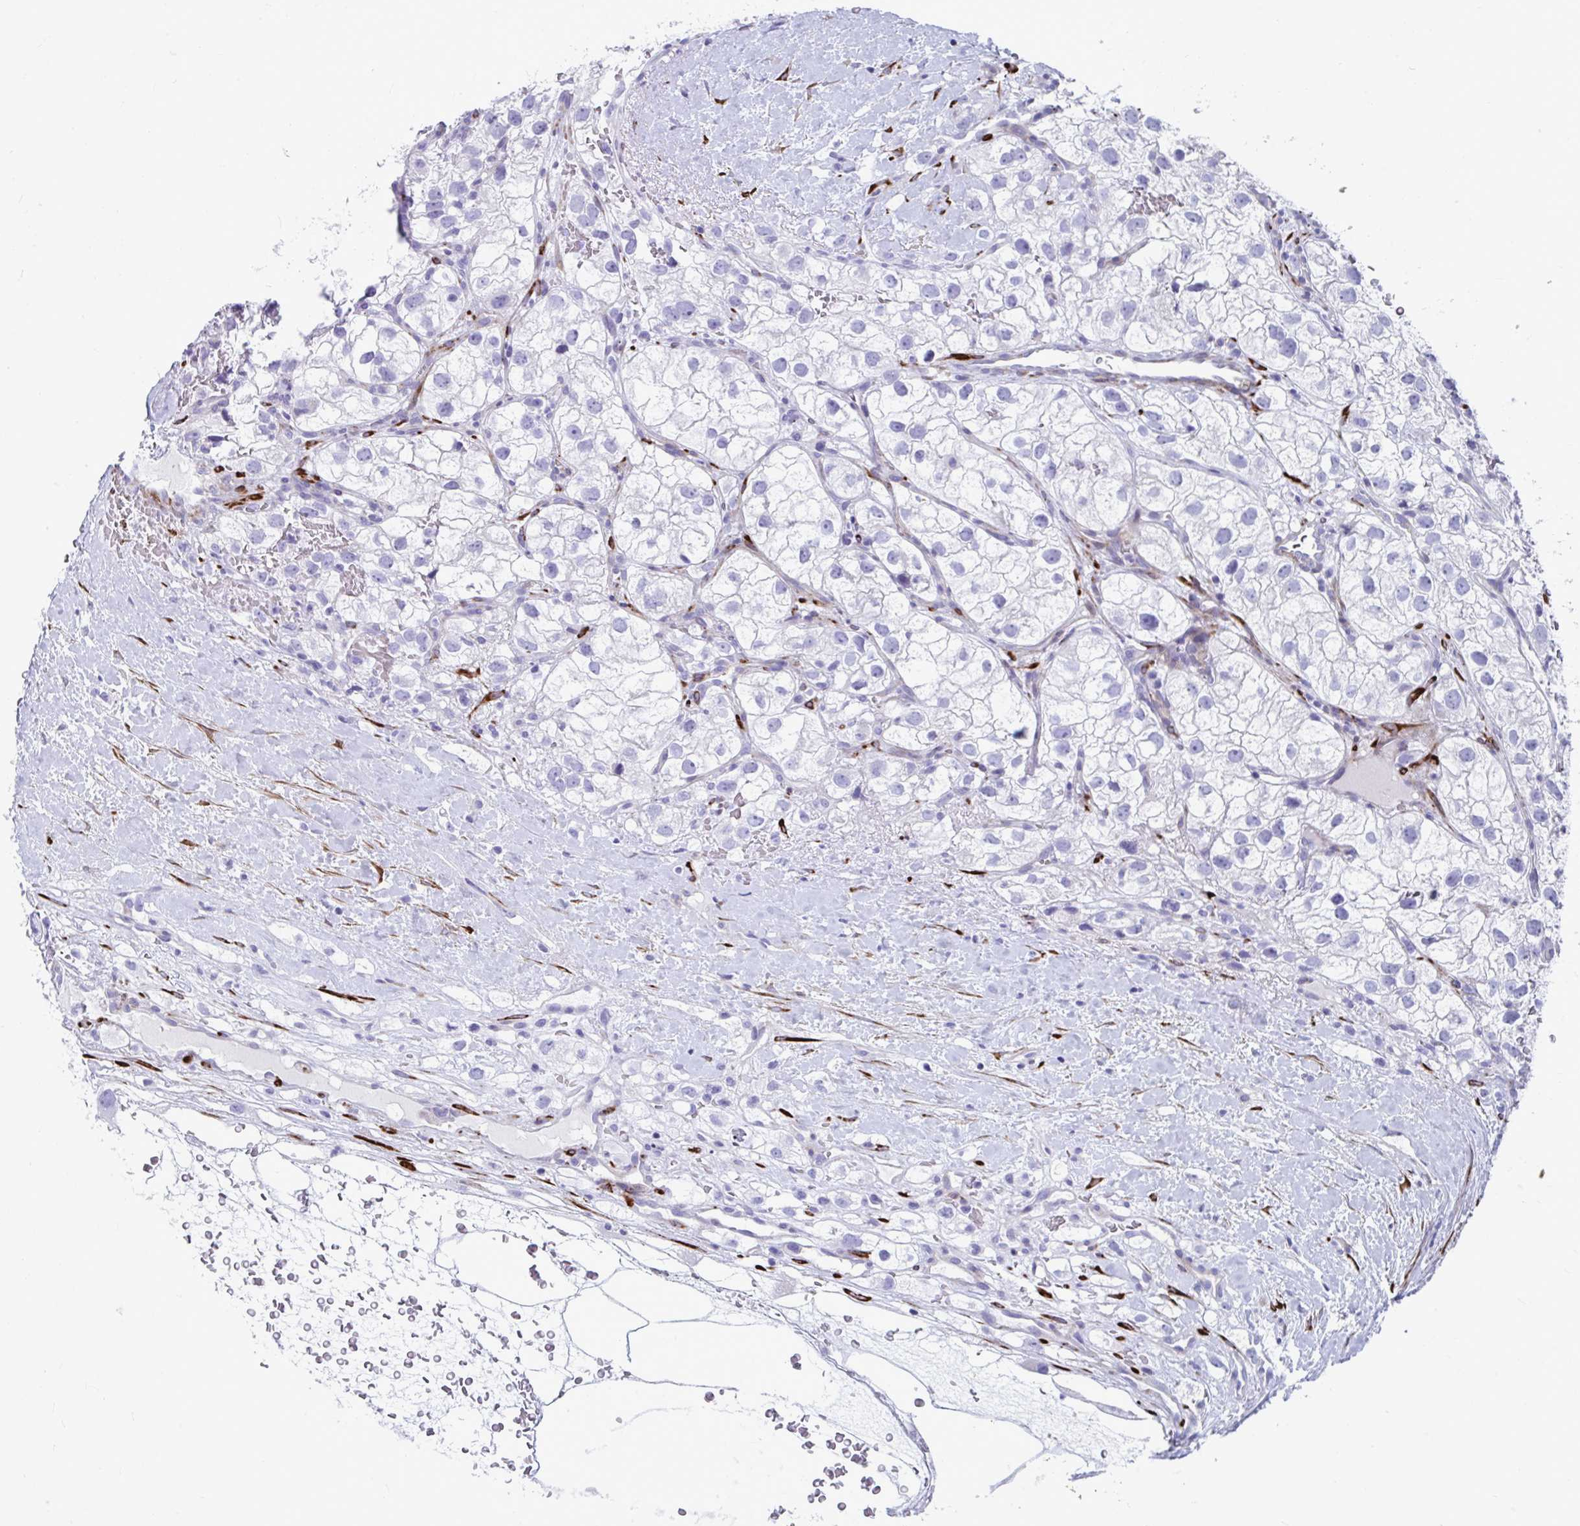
{"staining": {"intensity": "negative", "quantity": "none", "location": "none"}, "tissue": "renal cancer", "cell_type": "Tumor cells", "image_type": "cancer", "snomed": [{"axis": "morphology", "description": "Adenocarcinoma, NOS"}, {"axis": "topography", "description": "Kidney"}], "caption": "Renal cancer (adenocarcinoma) stained for a protein using IHC shows no expression tumor cells.", "gene": "GRXCR2", "patient": {"sex": "male", "age": 59}}